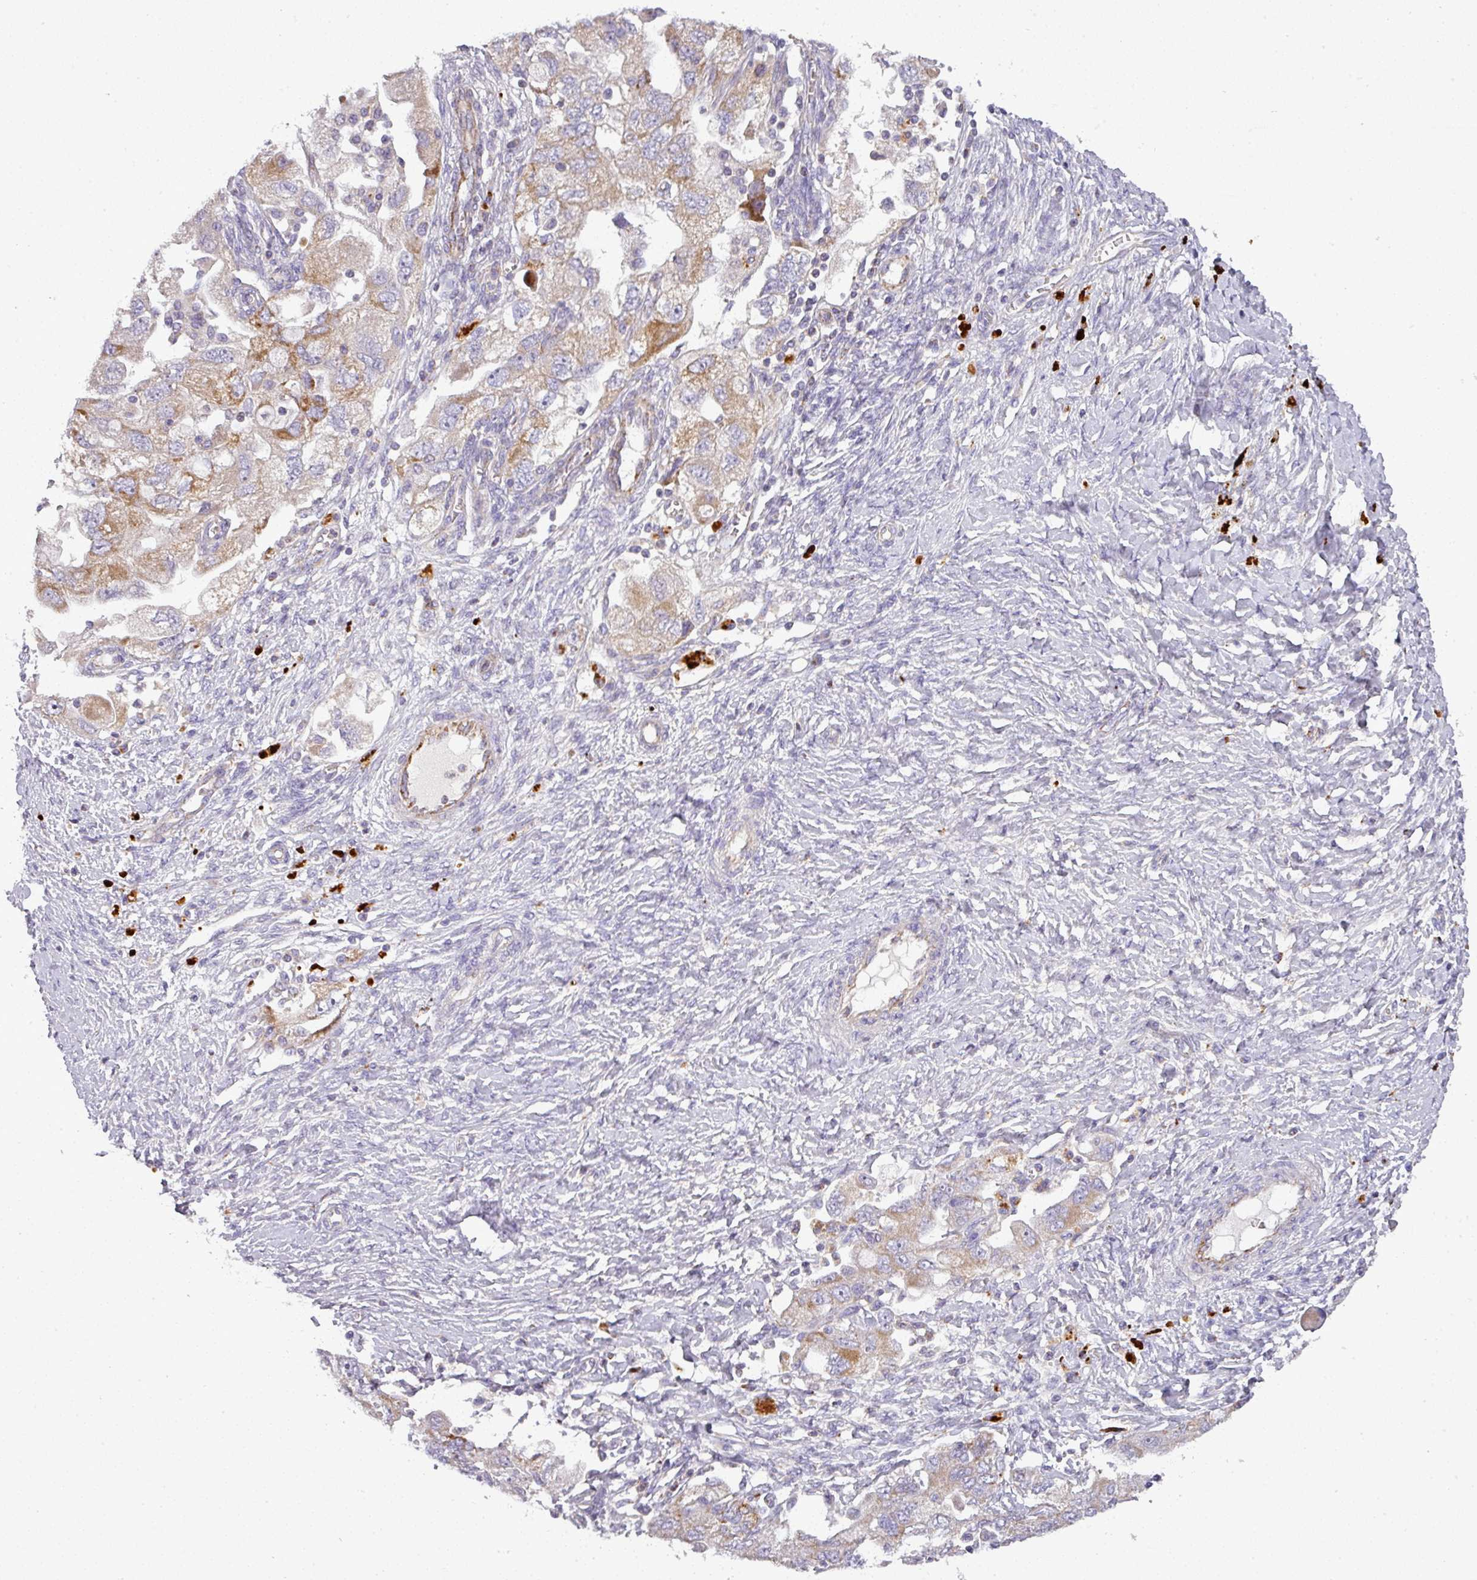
{"staining": {"intensity": "moderate", "quantity": "25%-75%", "location": "cytoplasmic/membranous"}, "tissue": "ovarian cancer", "cell_type": "Tumor cells", "image_type": "cancer", "snomed": [{"axis": "morphology", "description": "Carcinoma, NOS"}, {"axis": "morphology", "description": "Cystadenocarcinoma, serous, NOS"}, {"axis": "topography", "description": "Ovary"}], "caption": "A photomicrograph of human serous cystadenocarcinoma (ovarian) stained for a protein exhibits moderate cytoplasmic/membranous brown staining in tumor cells.", "gene": "PNMA6A", "patient": {"sex": "female", "age": 69}}